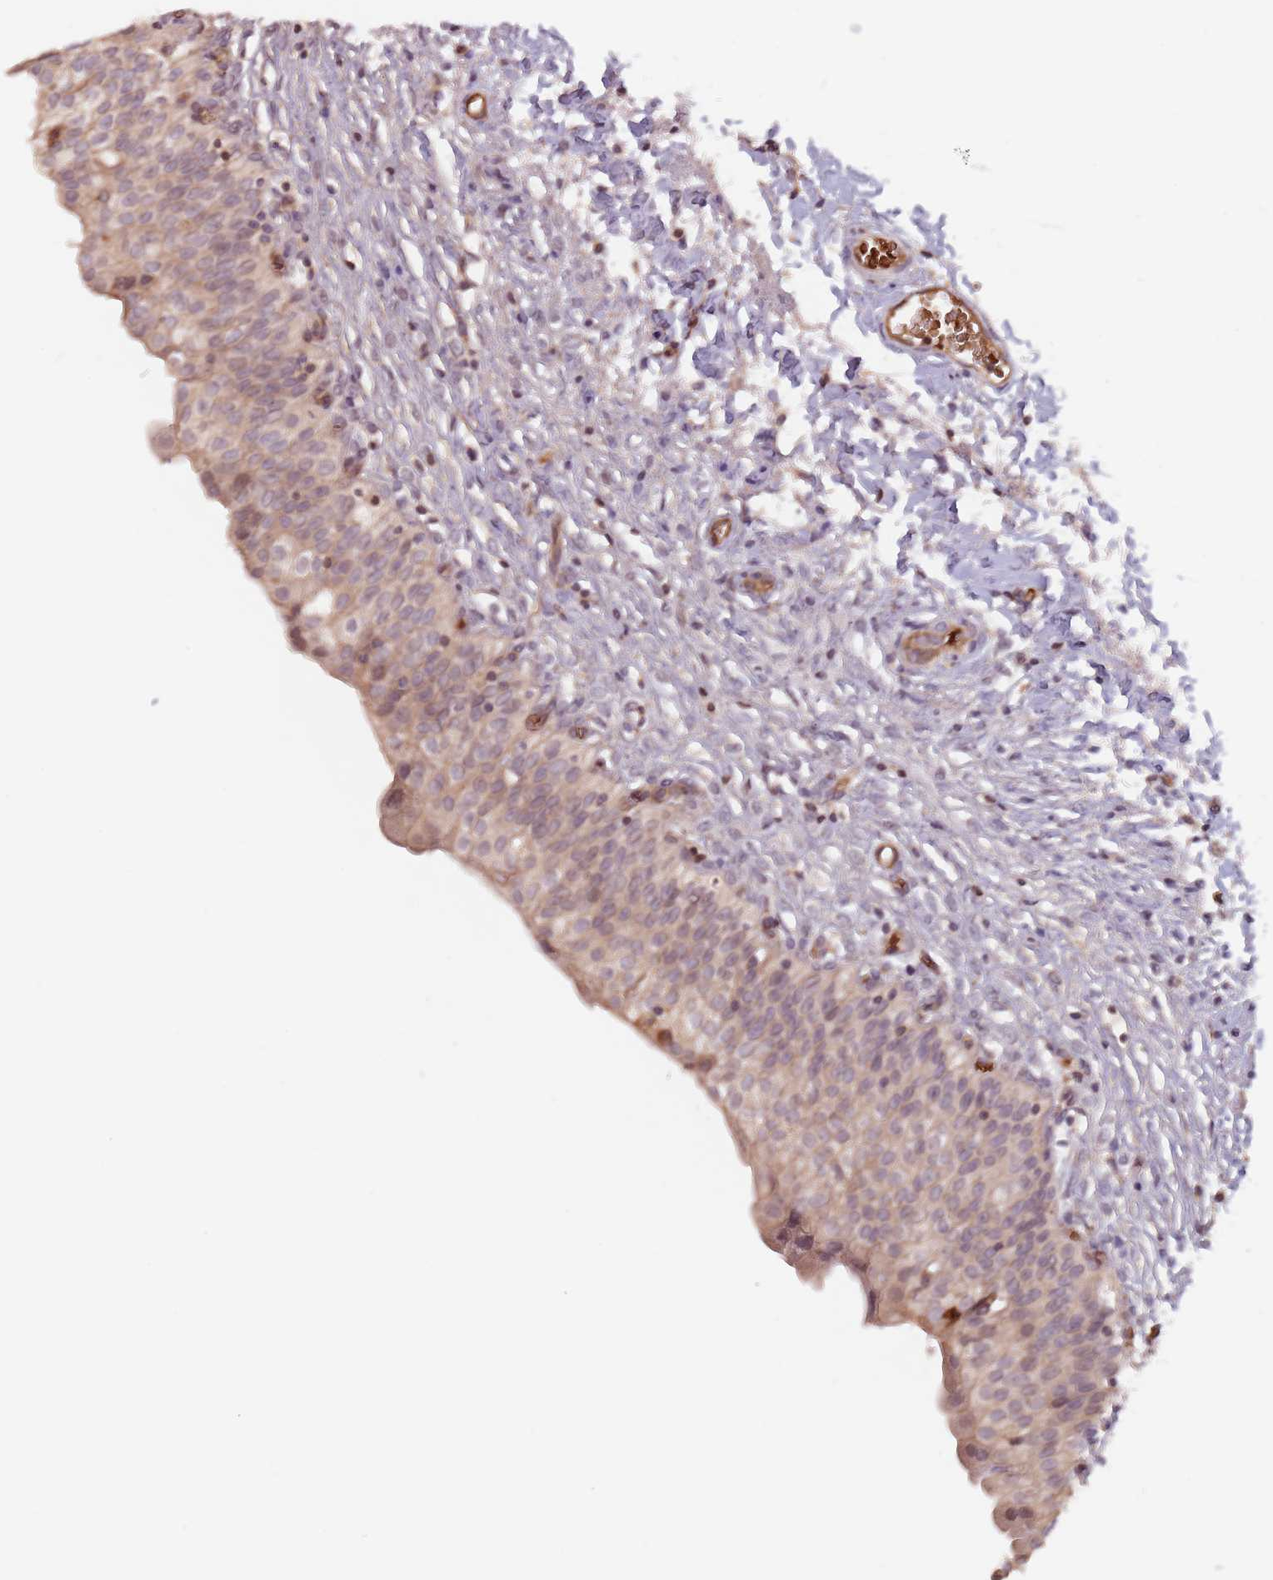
{"staining": {"intensity": "weak", "quantity": ">75%", "location": "cytoplasmic/membranous"}, "tissue": "urinary bladder", "cell_type": "Urothelial cells", "image_type": "normal", "snomed": [{"axis": "morphology", "description": "Normal tissue, NOS"}, {"axis": "topography", "description": "Urinary bladder"}], "caption": "High-power microscopy captured an immunohistochemistry (IHC) photomicrograph of normal urinary bladder, revealing weak cytoplasmic/membranous expression in about >75% of urothelial cells. Immunohistochemistry stains the protein in brown and the nuclei are stained blue.", "gene": "GPR180", "patient": {"sex": "male", "age": 55}}